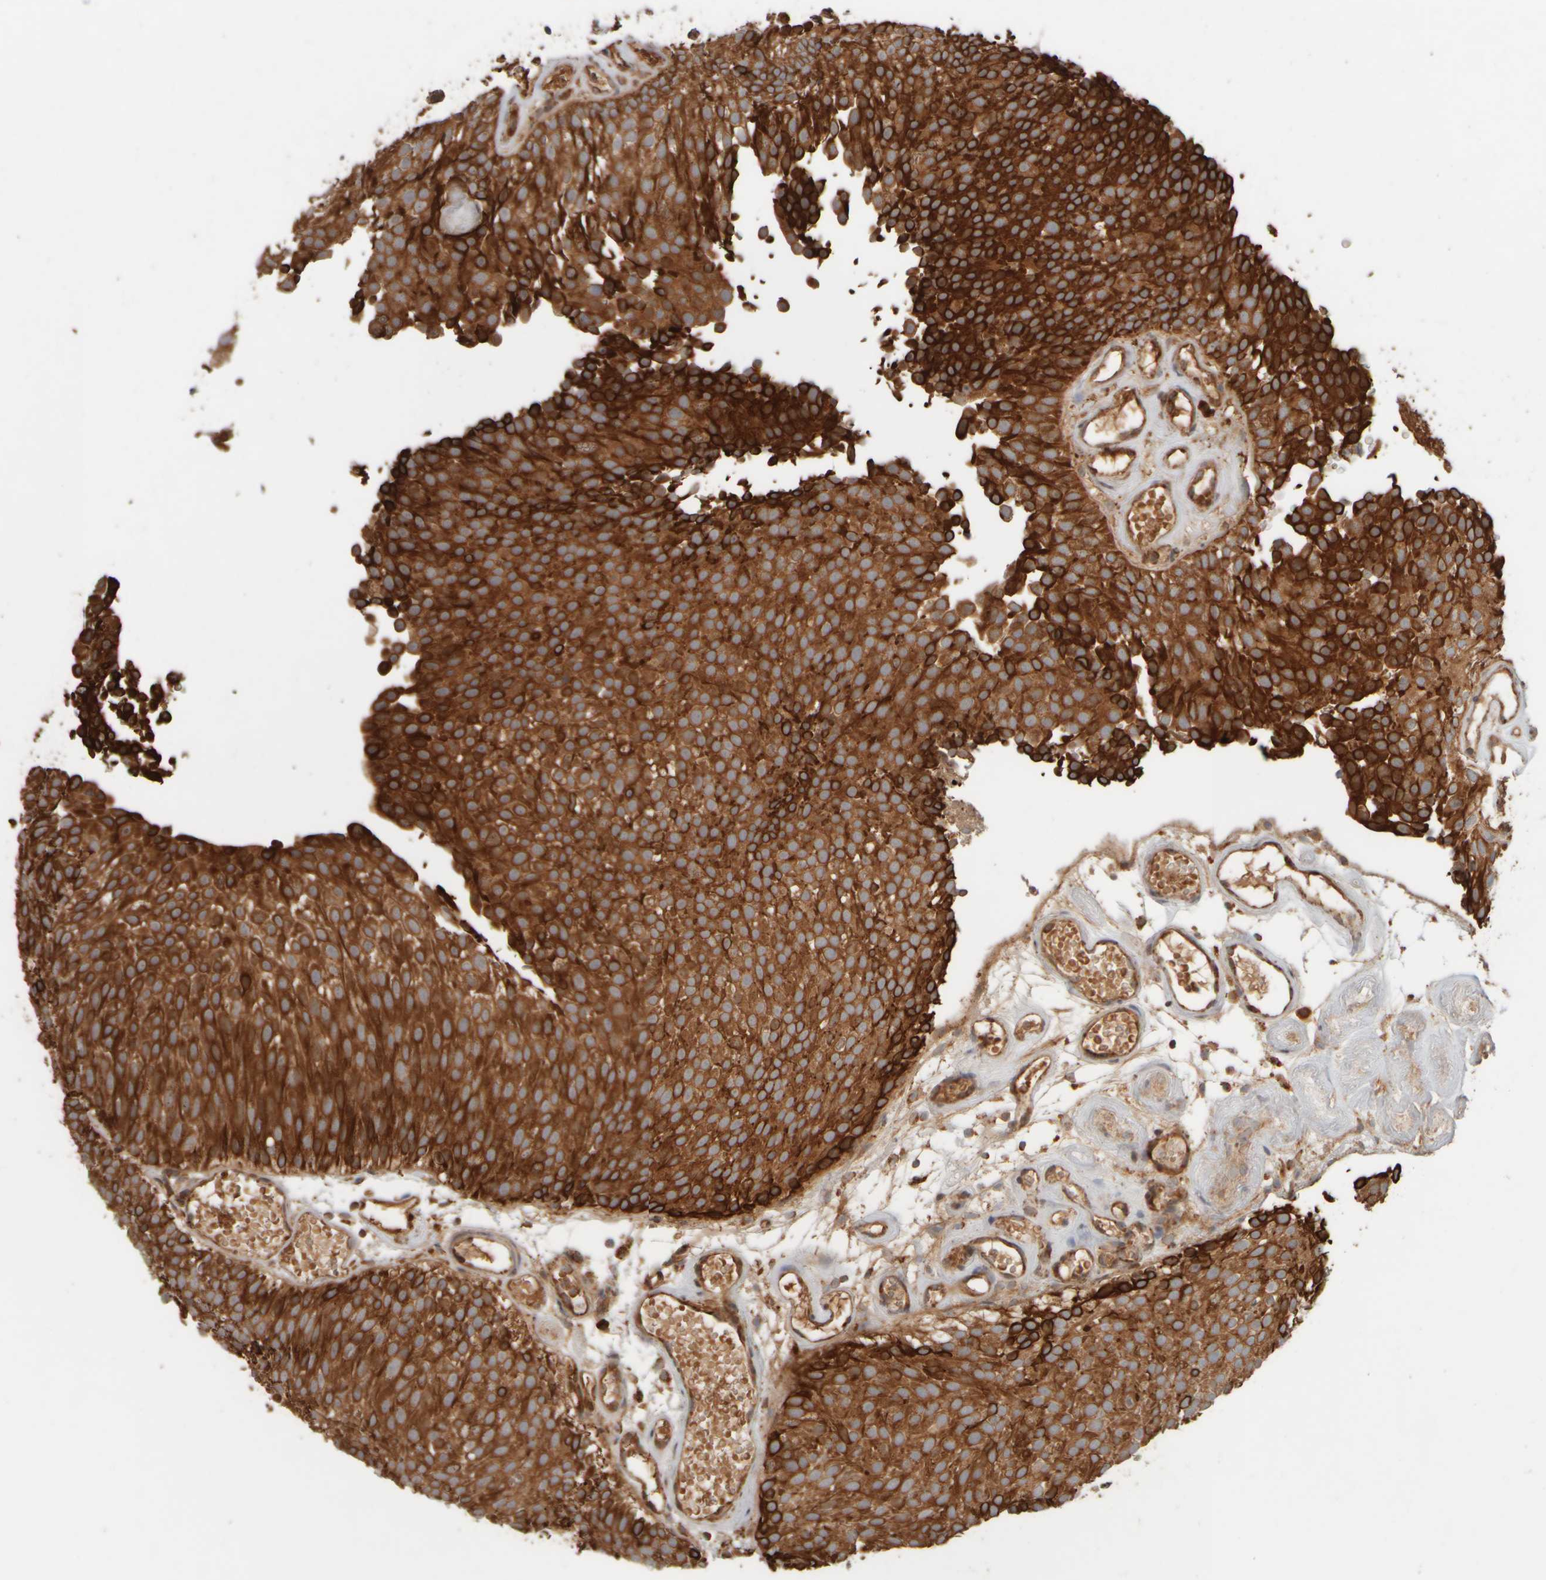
{"staining": {"intensity": "strong", "quantity": ">75%", "location": "cytoplasmic/membranous"}, "tissue": "urothelial cancer", "cell_type": "Tumor cells", "image_type": "cancer", "snomed": [{"axis": "morphology", "description": "Urothelial carcinoma, Low grade"}, {"axis": "topography", "description": "Urinary bladder"}], "caption": "DAB immunohistochemical staining of human urothelial cancer displays strong cytoplasmic/membranous protein staining in approximately >75% of tumor cells.", "gene": "EIF2B3", "patient": {"sex": "male", "age": 78}}